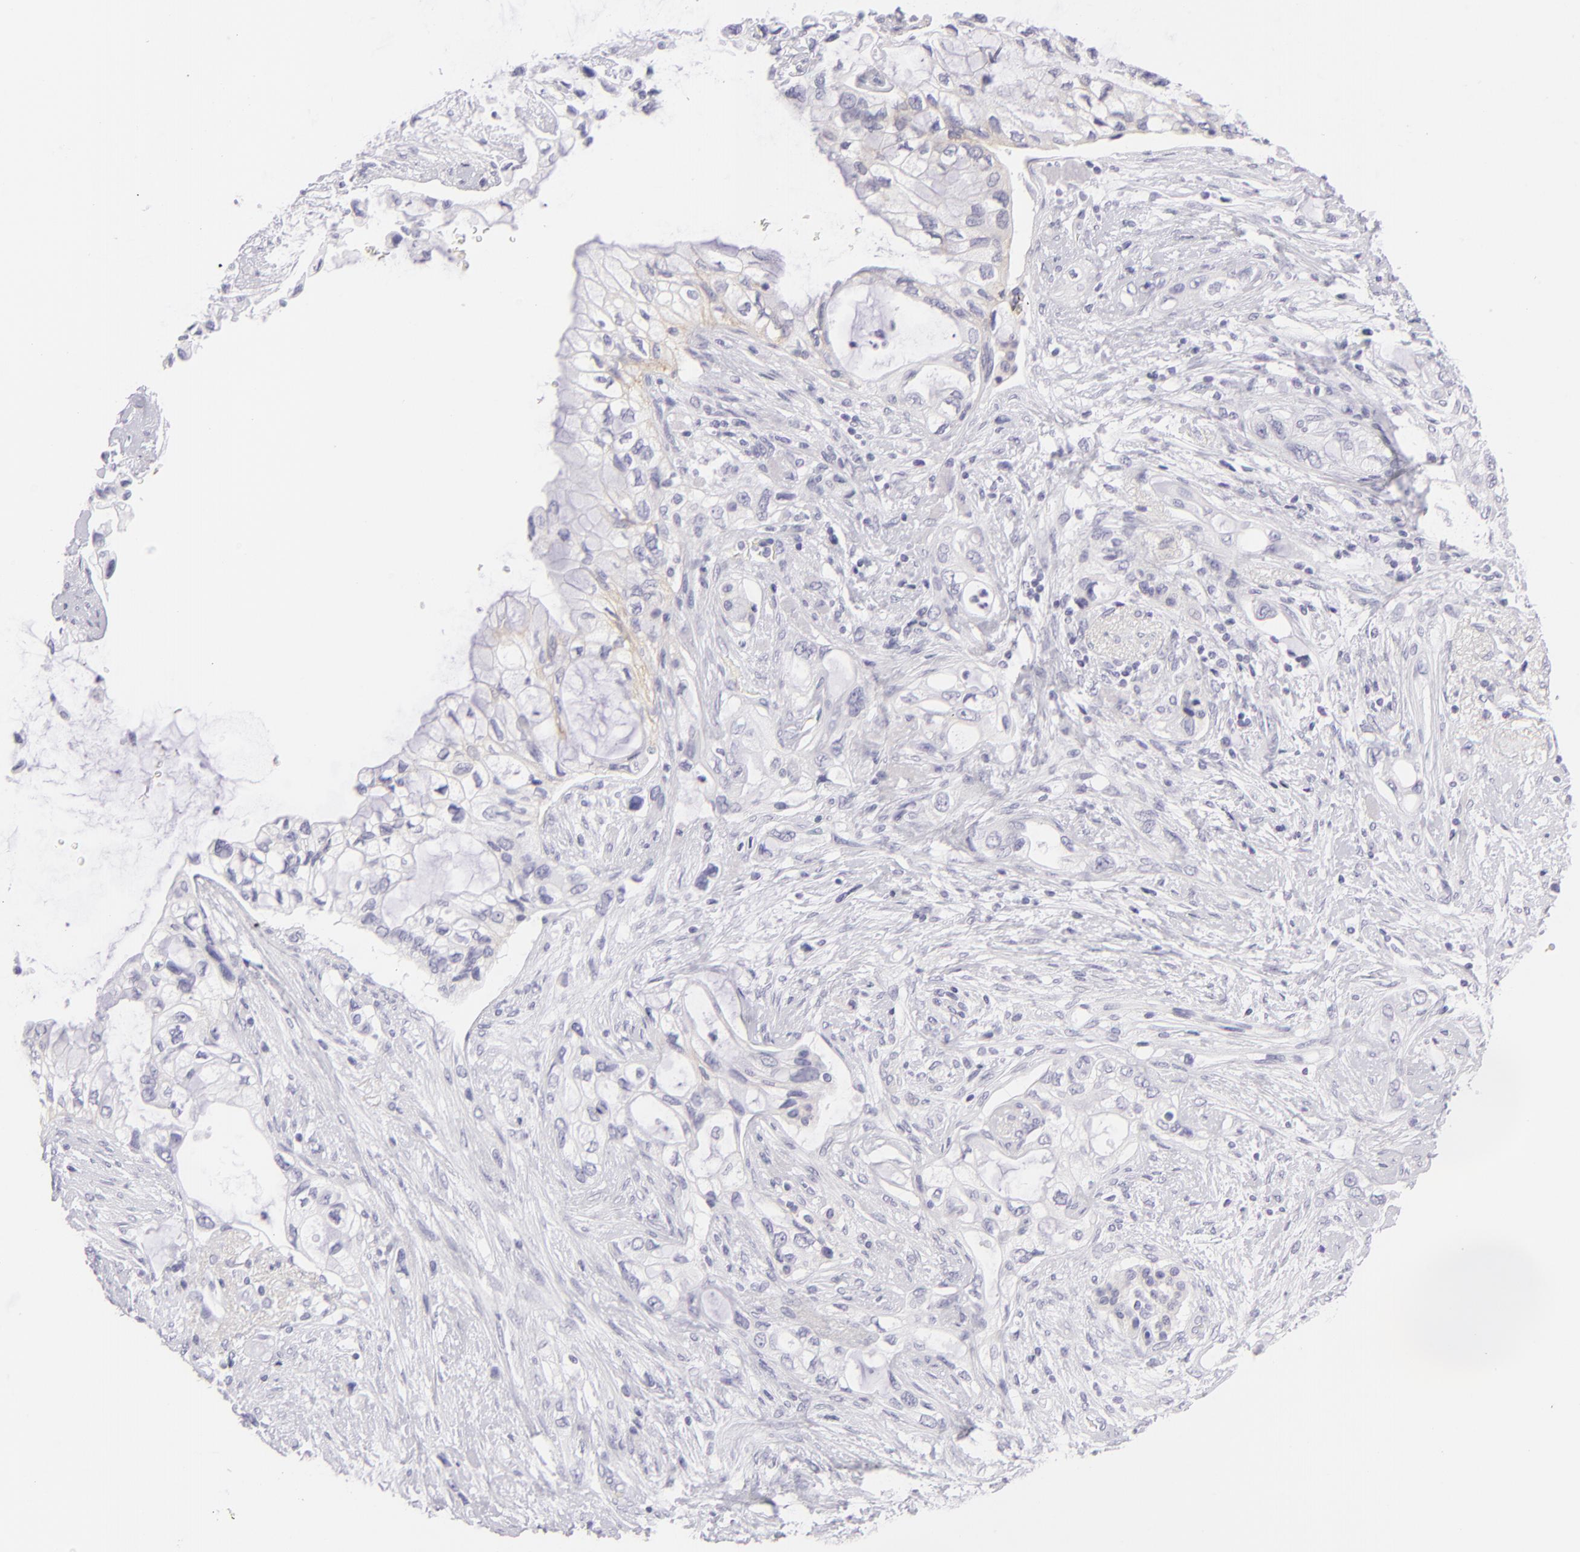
{"staining": {"intensity": "weak", "quantity": "<25%", "location": "cytoplasmic/membranous"}, "tissue": "pancreatic cancer", "cell_type": "Tumor cells", "image_type": "cancer", "snomed": [{"axis": "morphology", "description": "Adenocarcinoma, NOS"}, {"axis": "topography", "description": "Pancreas"}], "caption": "An immunohistochemistry (IHC) micrograph of pancreatic cancer (adenocarcinoma) is shown. There is no staining in tumor cells of pancreatic cancer (adenocarcinoma).", "gene": "DLG4", "patient": {"sex": "female", "age": 70}}